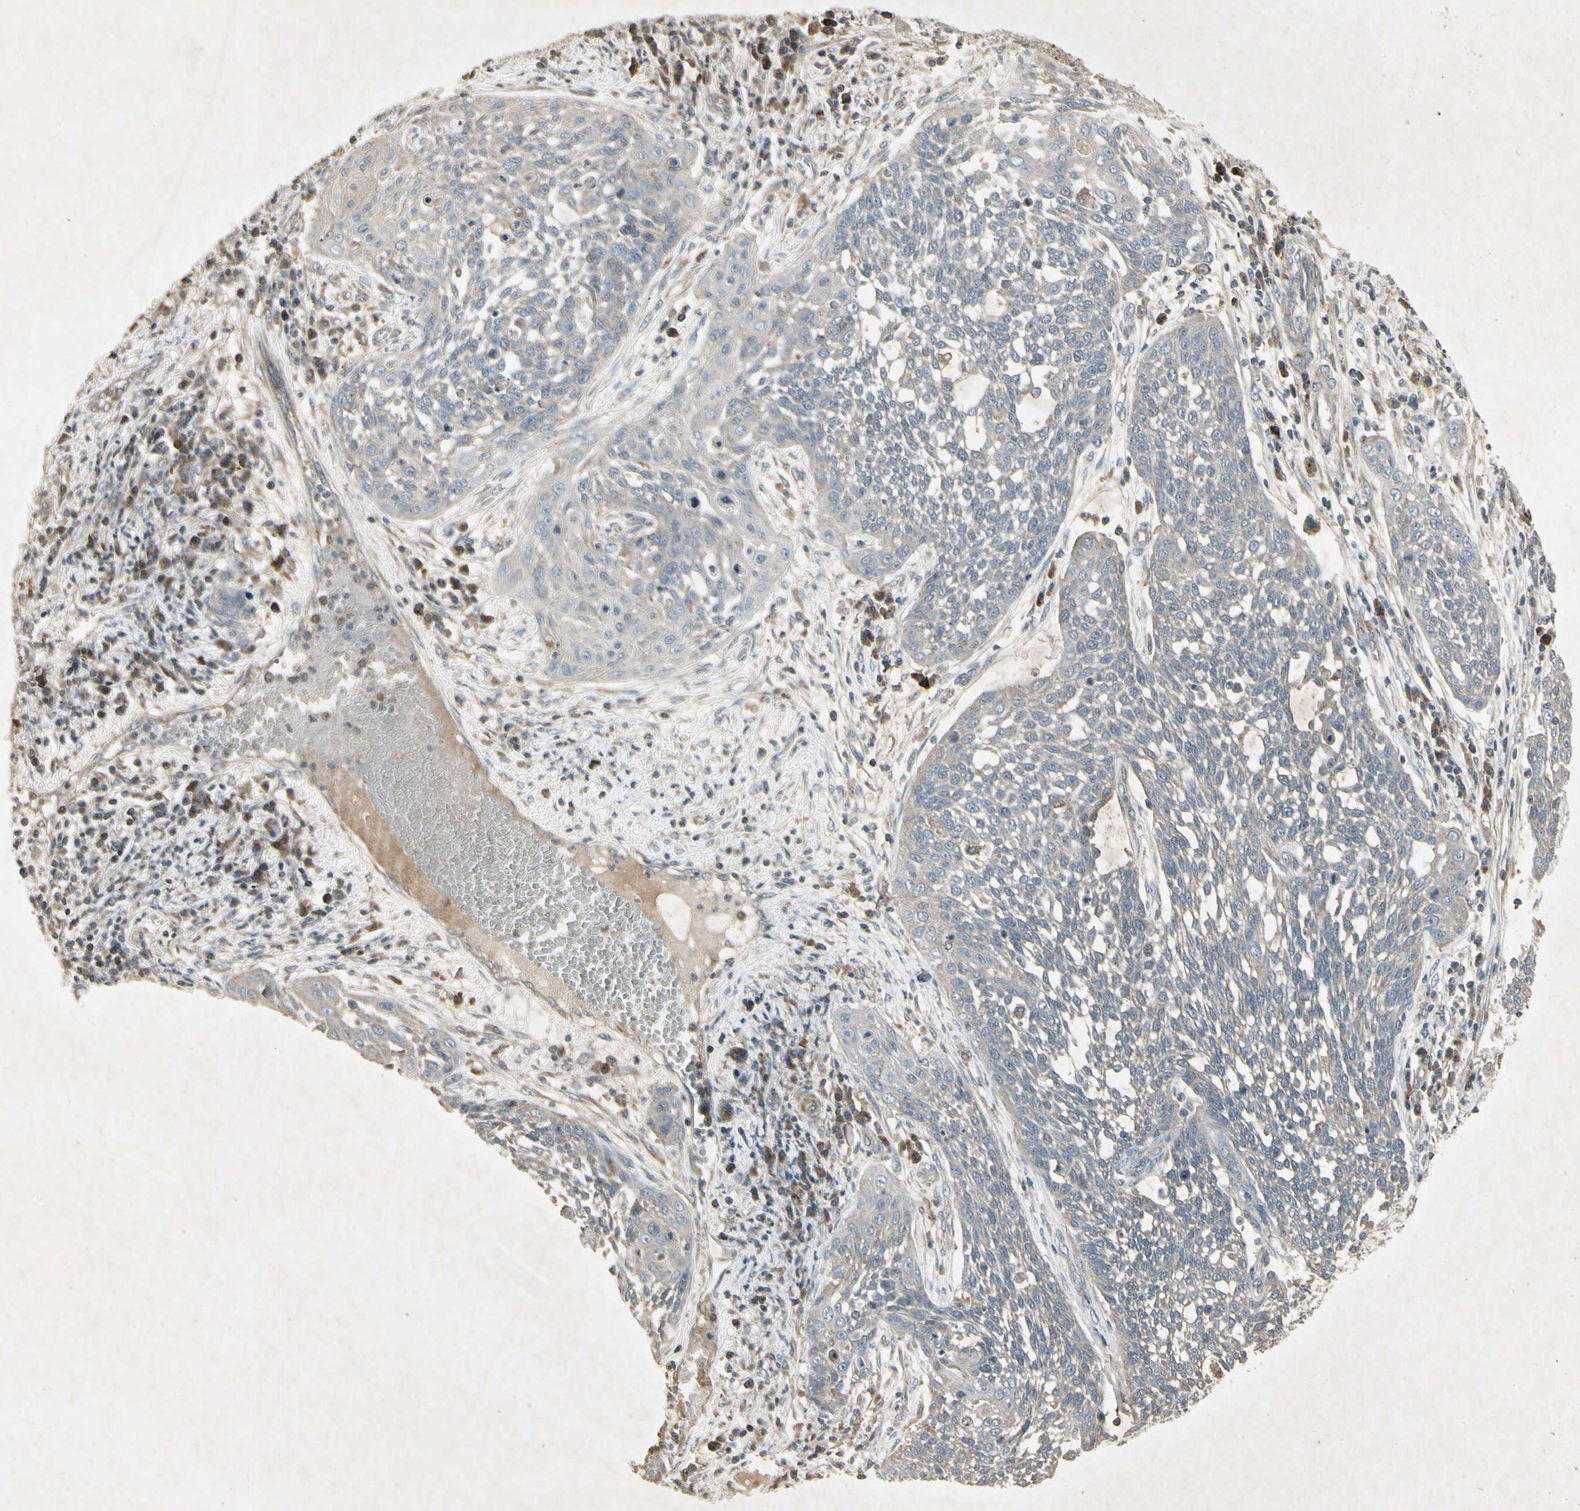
{"staining": {"intensity": "weak", "quantity": "25%-75%", "location": "cytoplasmic/membranous"}, "tissue": "cervical cancer", "cell_type": "Tumor cells", "image_type": "cancer", "snomed": [{"axis": "morphology", "description": "Squamous cell carcinoma, NOS"}, {"axis": "topography", "description": "Cervix"}], "caption": "Cervical cancer (squamous cell carcinoma) was stained to show a protein in brown. There is low levels of weak cytoplasmic/membranous staining in about 25%-75% of tumor cells.", "gene": "TEK", "patient": {"sex": "female", "age": 34}}